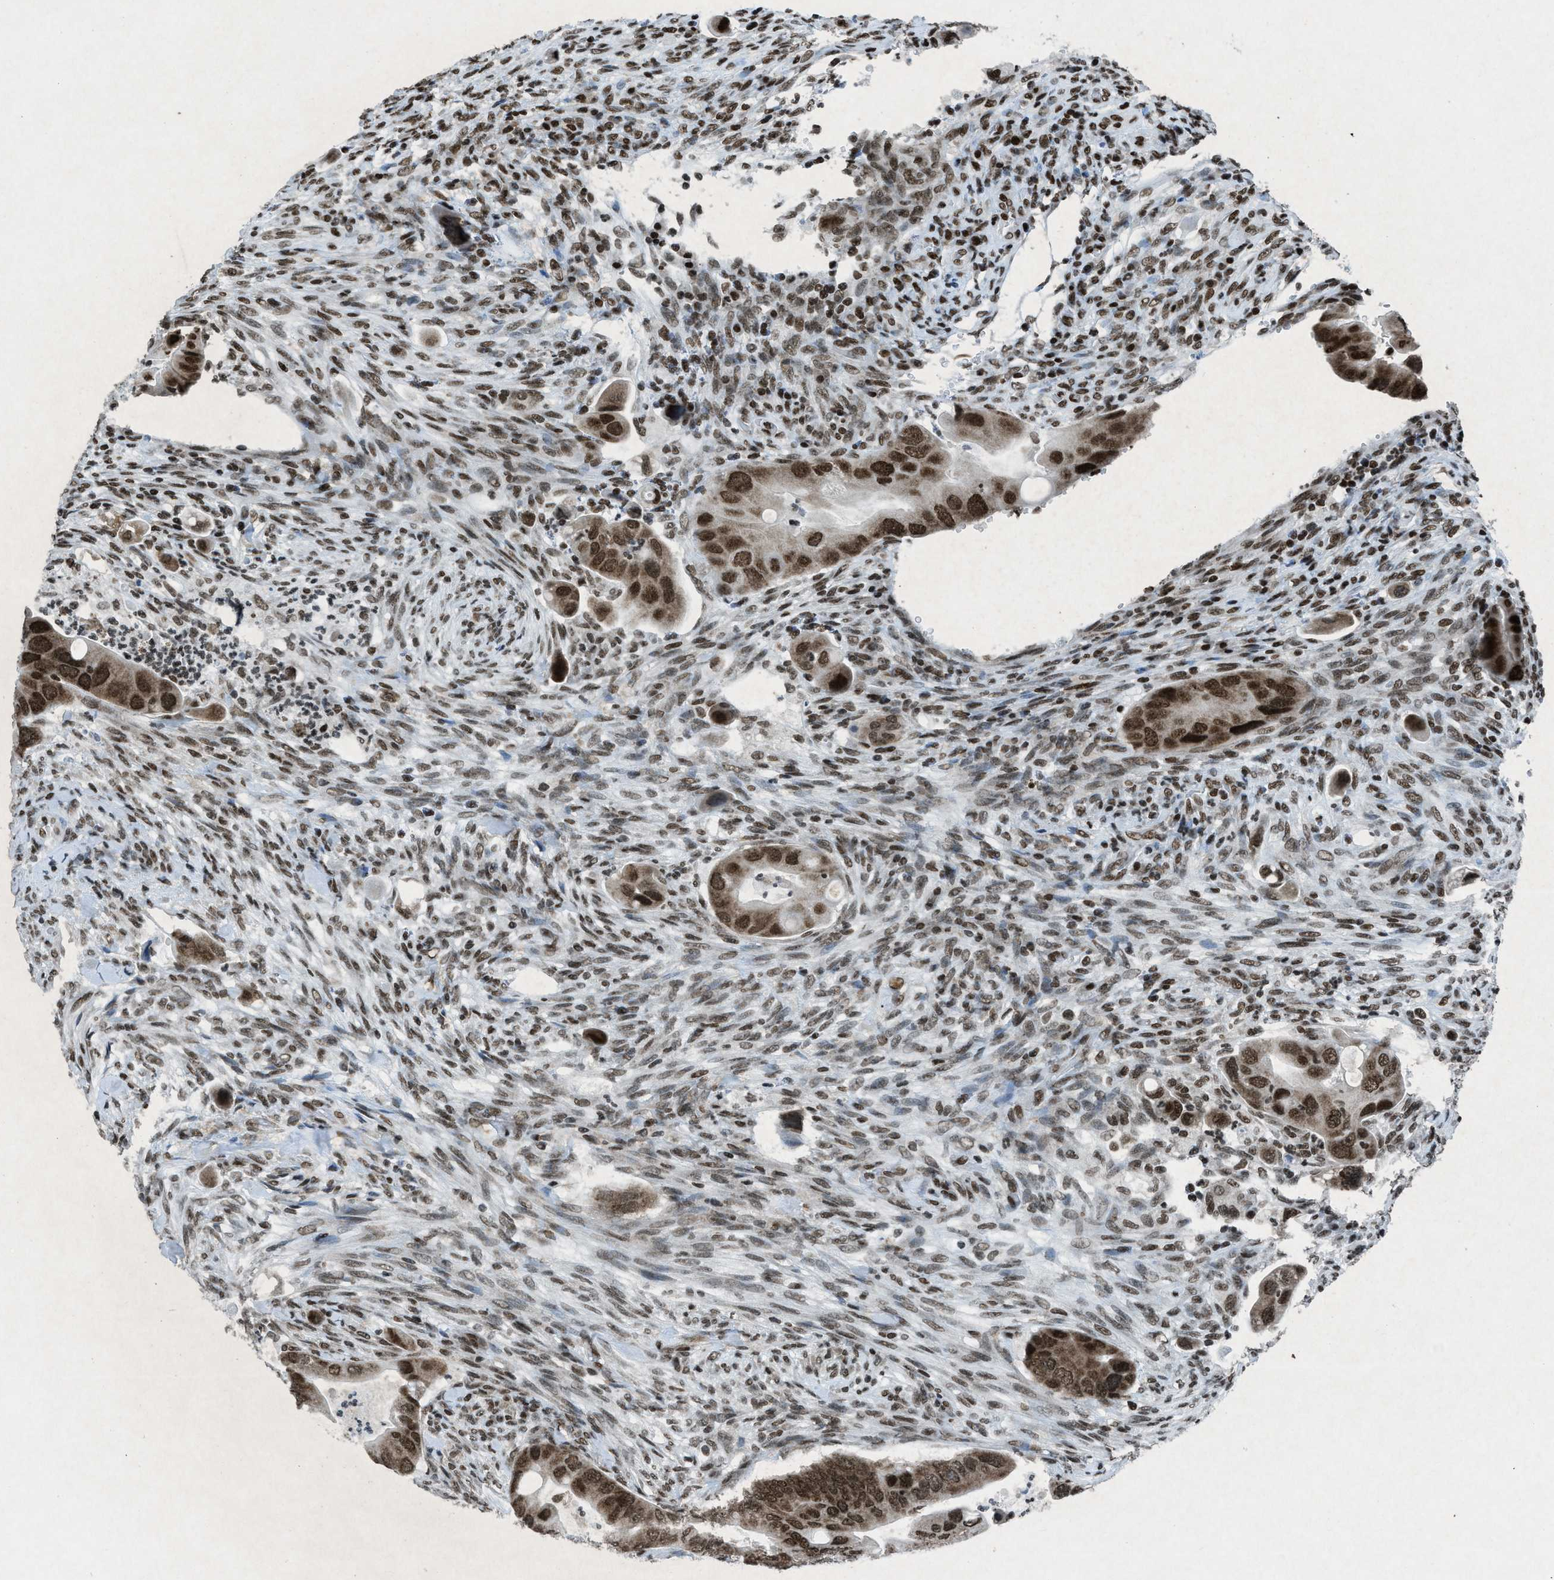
{"staining": {"intensity": "strong", "quantity": "25%-75%", "location": "cytoplasmic/membranous,nuclear"}, "tissue": "colorectal cancer", "cell_type": "Tumor cells", "image_type": "cancer", "snomed": [{"axis": "morphology", "description": "Adenocarcinoma, NOS"}, {"axis": "topography", "description": "Rectum"}], "caption": "Protein staining of colorectal cancer (adenocarcinoma) tissue reveals strong cytoplasmic/membranous and nuclear positivity in about 25%-75% of tumor cells.", "gene": "NXF1", "patient": {"sex": "female", "age": 57}}